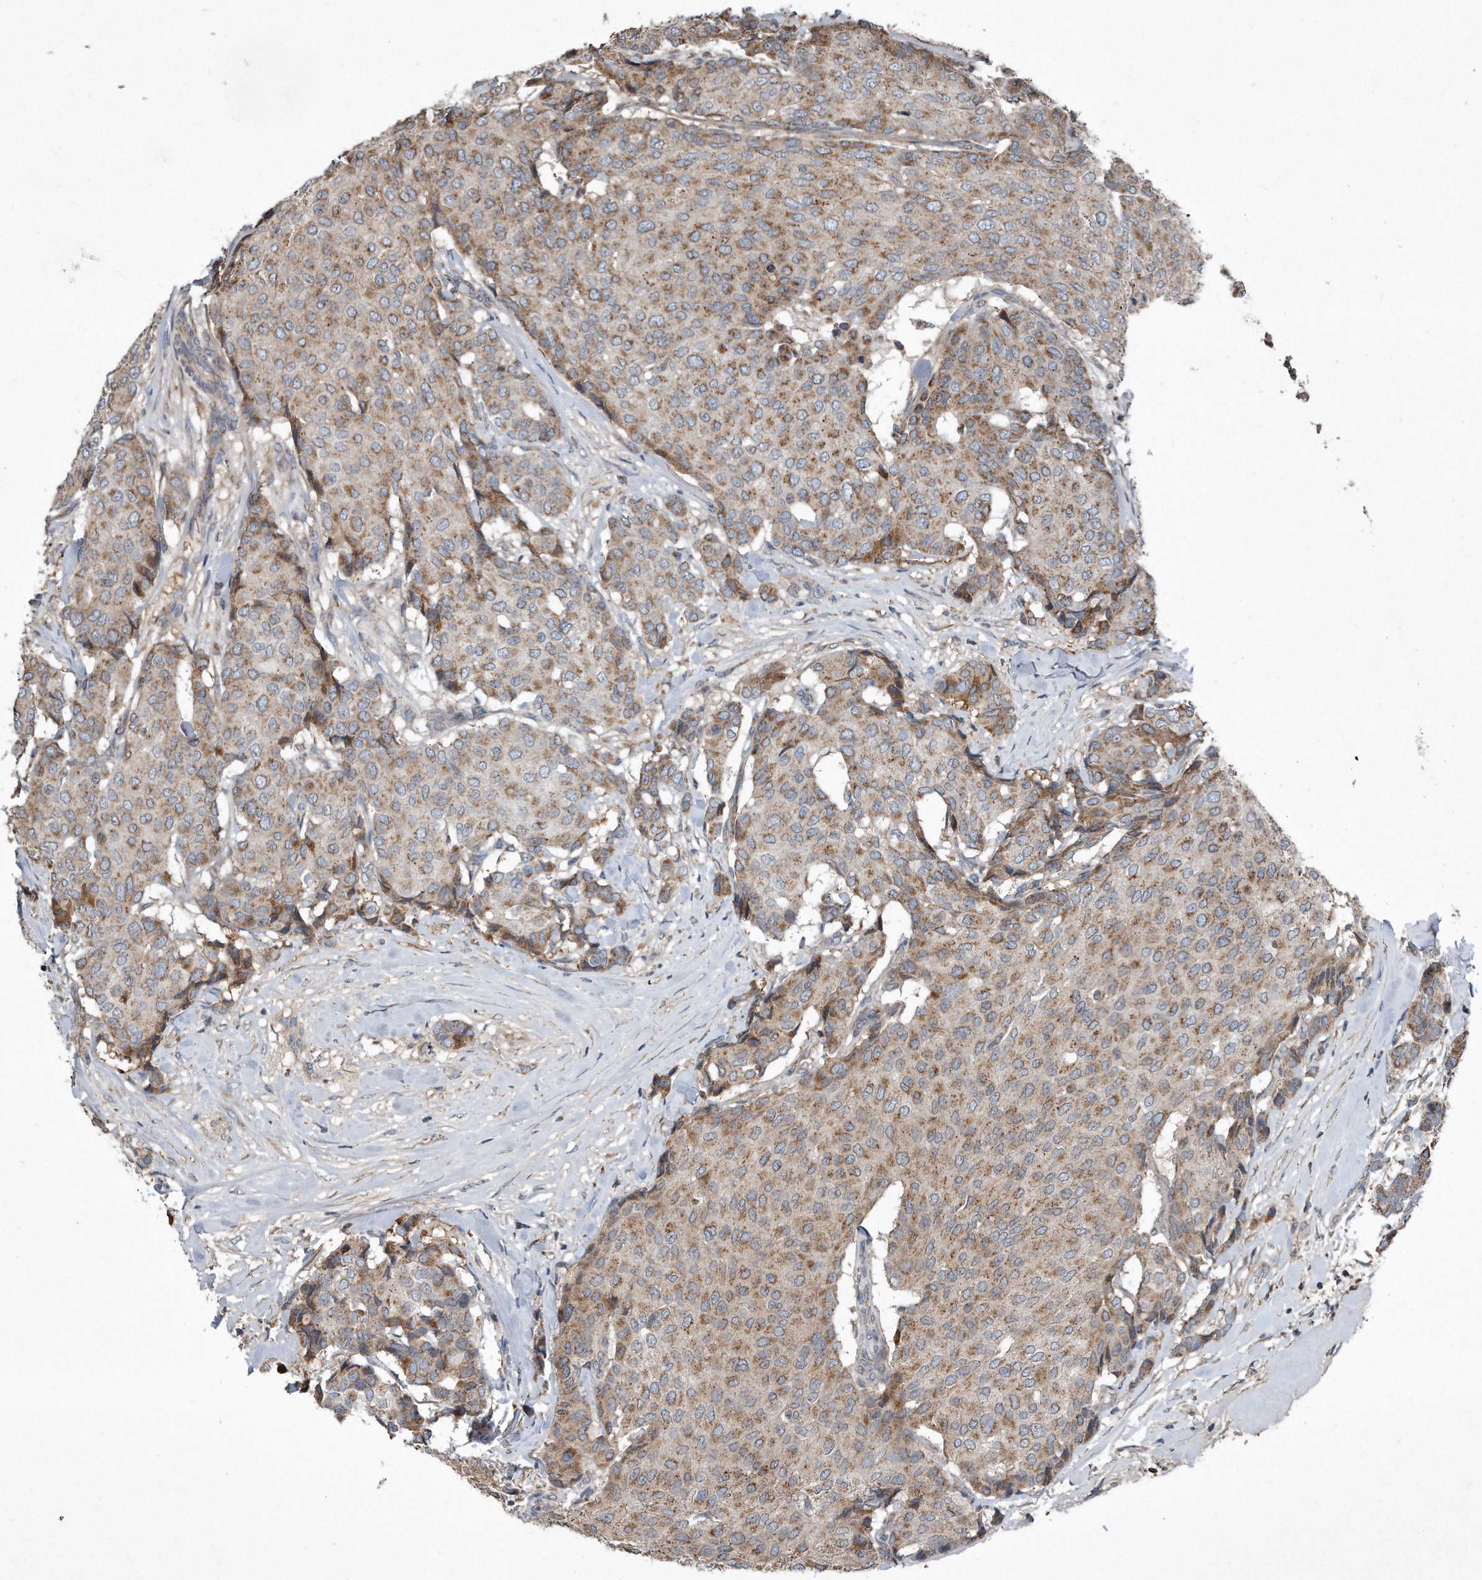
{"staining": {"intensity": "moderate", "quantity": "25%-75%", "location": "cytoplasmic/membranous"}, "tissue": "breast cancer", "cell_type": "Tumor cells", "image_type": "cancer", "snomed": [{"axis": "morphology", "description": "Duct carcinoma"}, {"axis": "topography", "description": "Breast"}], "caption": "Immunohistochemical staining of human invasive ductal carcinoma (breast) displays moderate cytoplasmic/membranous protein expression in approximately 25%-75% of tumor cells.", "gene": "SDHA", "patient": {"sex": "female", "age": 75}}